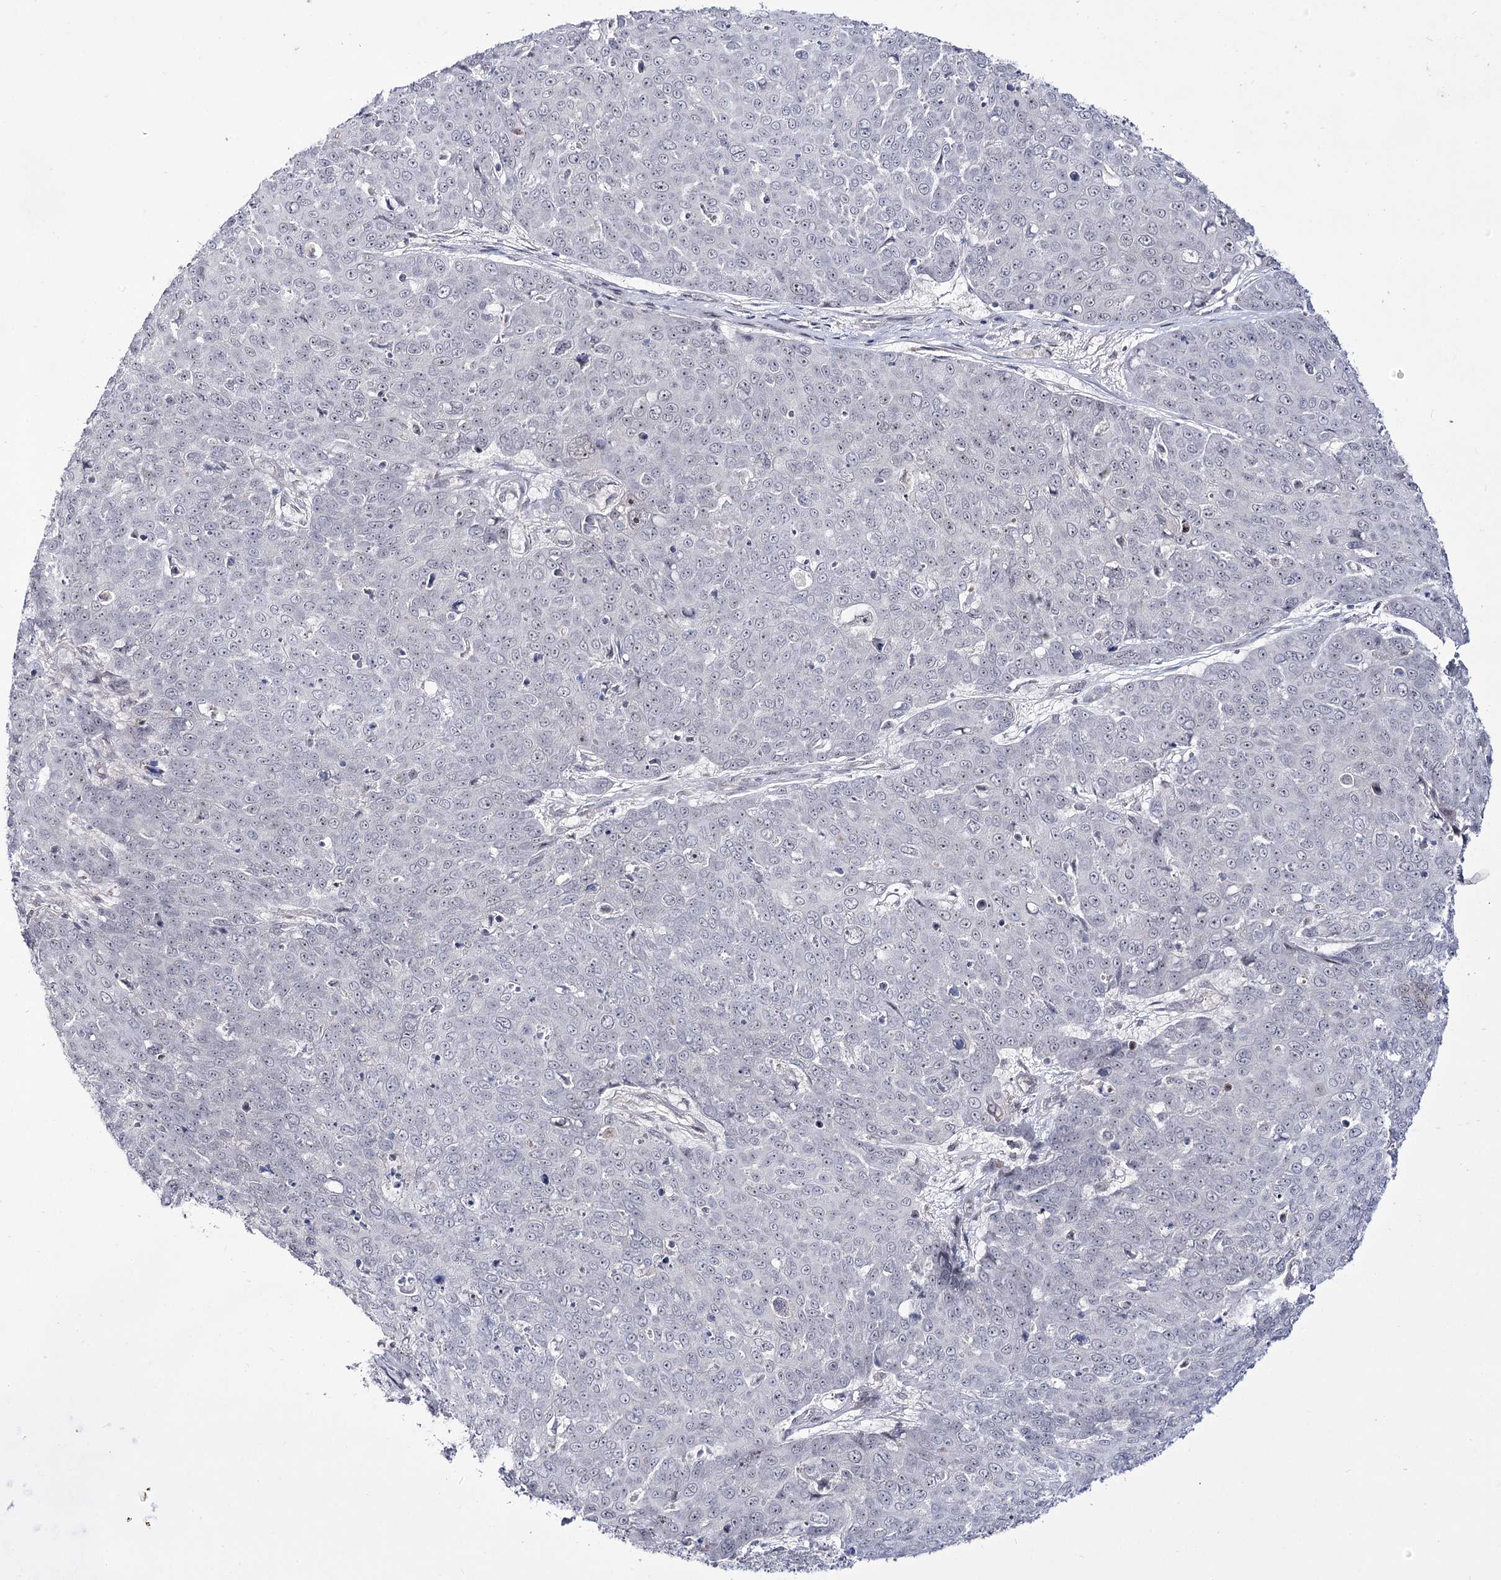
{"staining": {"intensity": "negative", "quantity": "none", "location": "none"}, "tissue": "skin cancer", "cell_type": "Tumor cells", "image_type": "cancer", "snomed": [{"axis": "morphology", "description": "Squamous cell carcinoma, NOS"}, {"axis": "topography", "description": "Skin"}], "caption": "This is an immunohistochemistry micrograph of squamous cell carcinoma (skin). There is no staining in tumor cells.", "gene": "RRP9", "patient": {"sex": "male", "age": 71}}